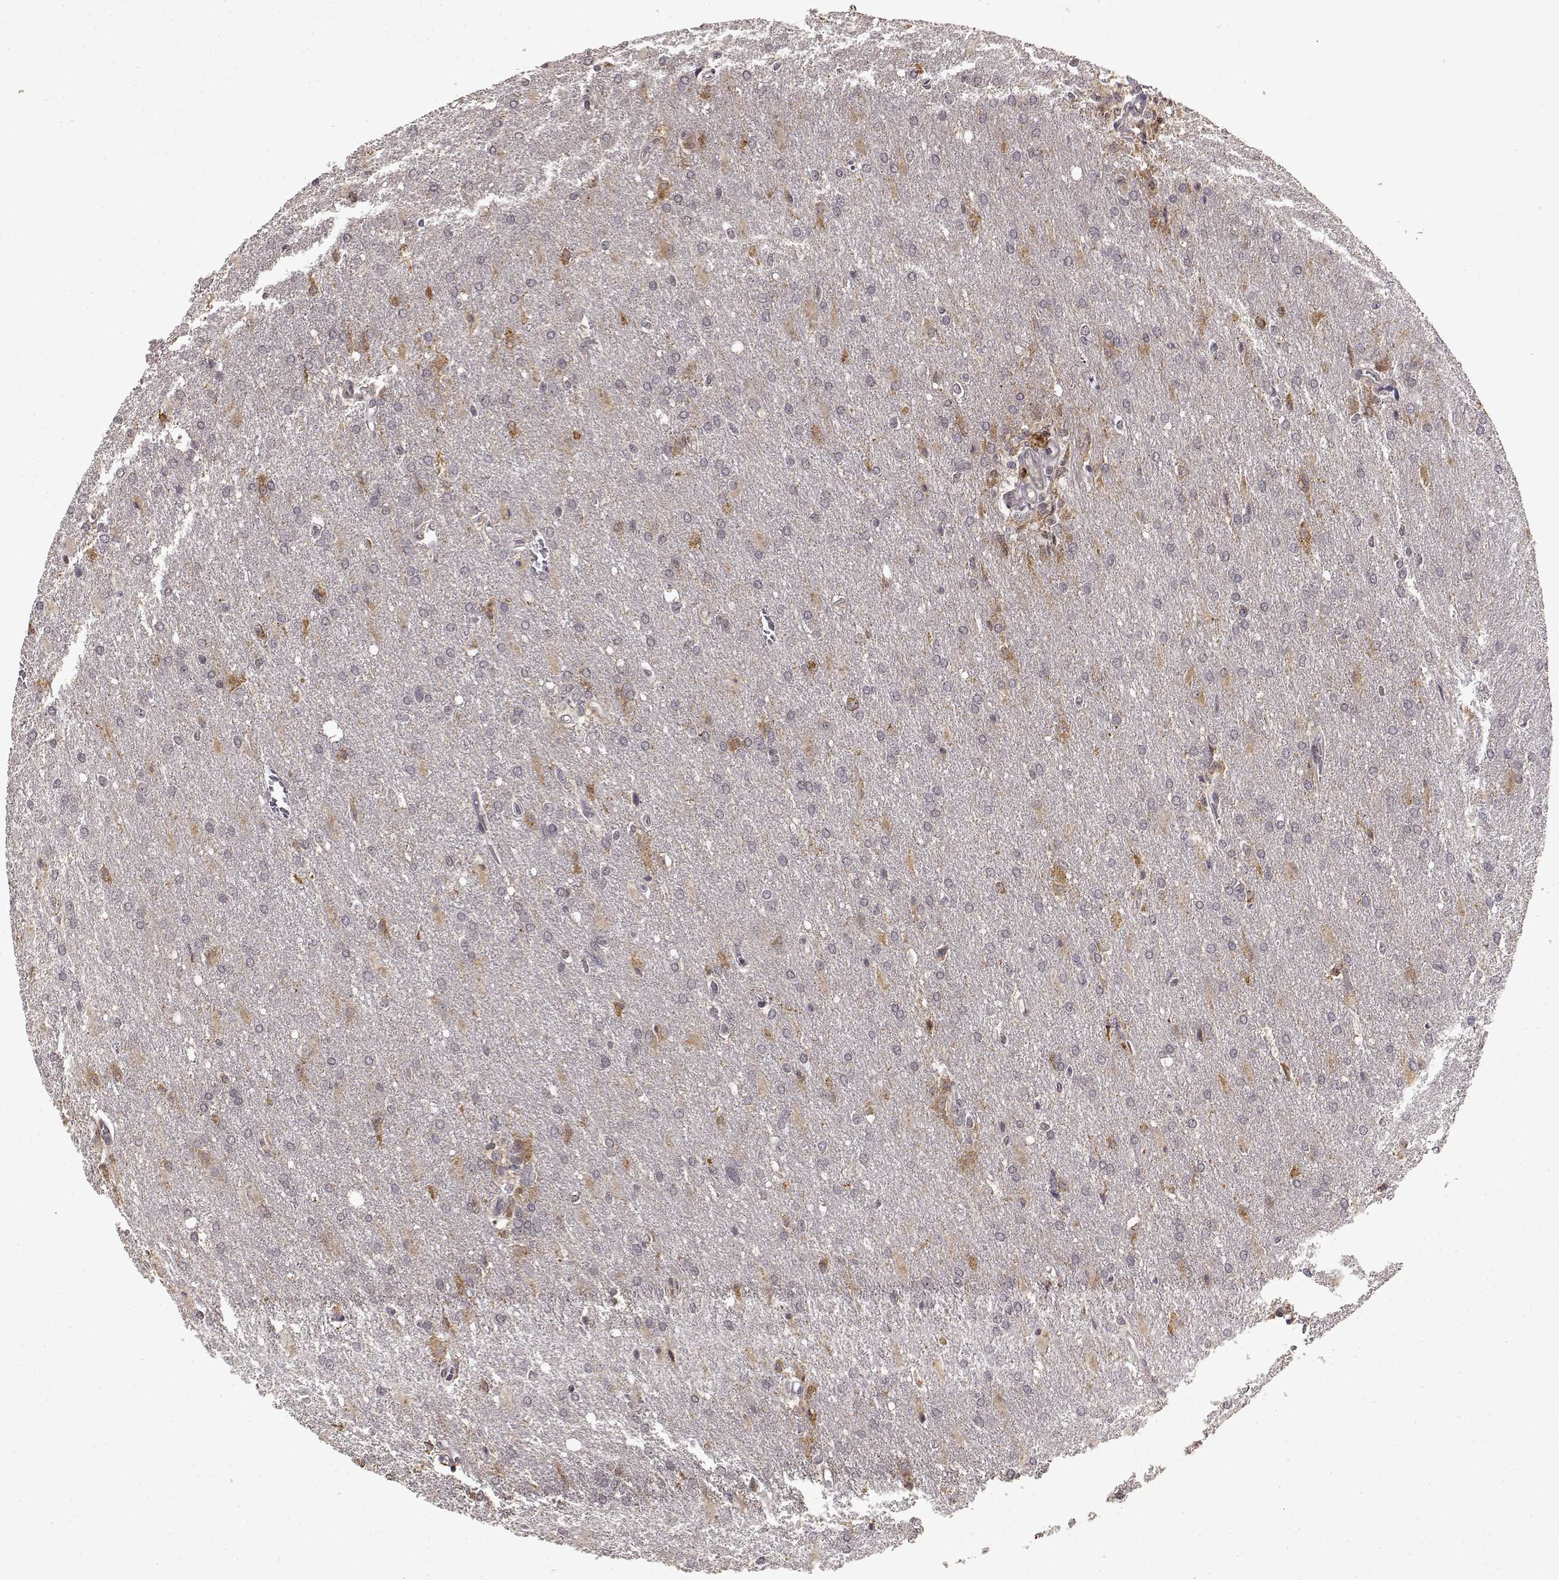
{"staining": {"intensity": "negative", "quantity": "none", "location": "none"}, "tissue": "glioma", "cell_type": "Tumor cells", "image_type": "cancer", "snomed": [{"axis": "morphology", "description": "Glioma, malignant, High grade"}, {"axis": "topography", "description": "Brain"}], "caption": "This is an IHC photomicrograph of human malignant high-grade glioma. There is no expression in tumor cells.", "gene": "NTRK2", "patient": {"sex": "male", "age": 68}}